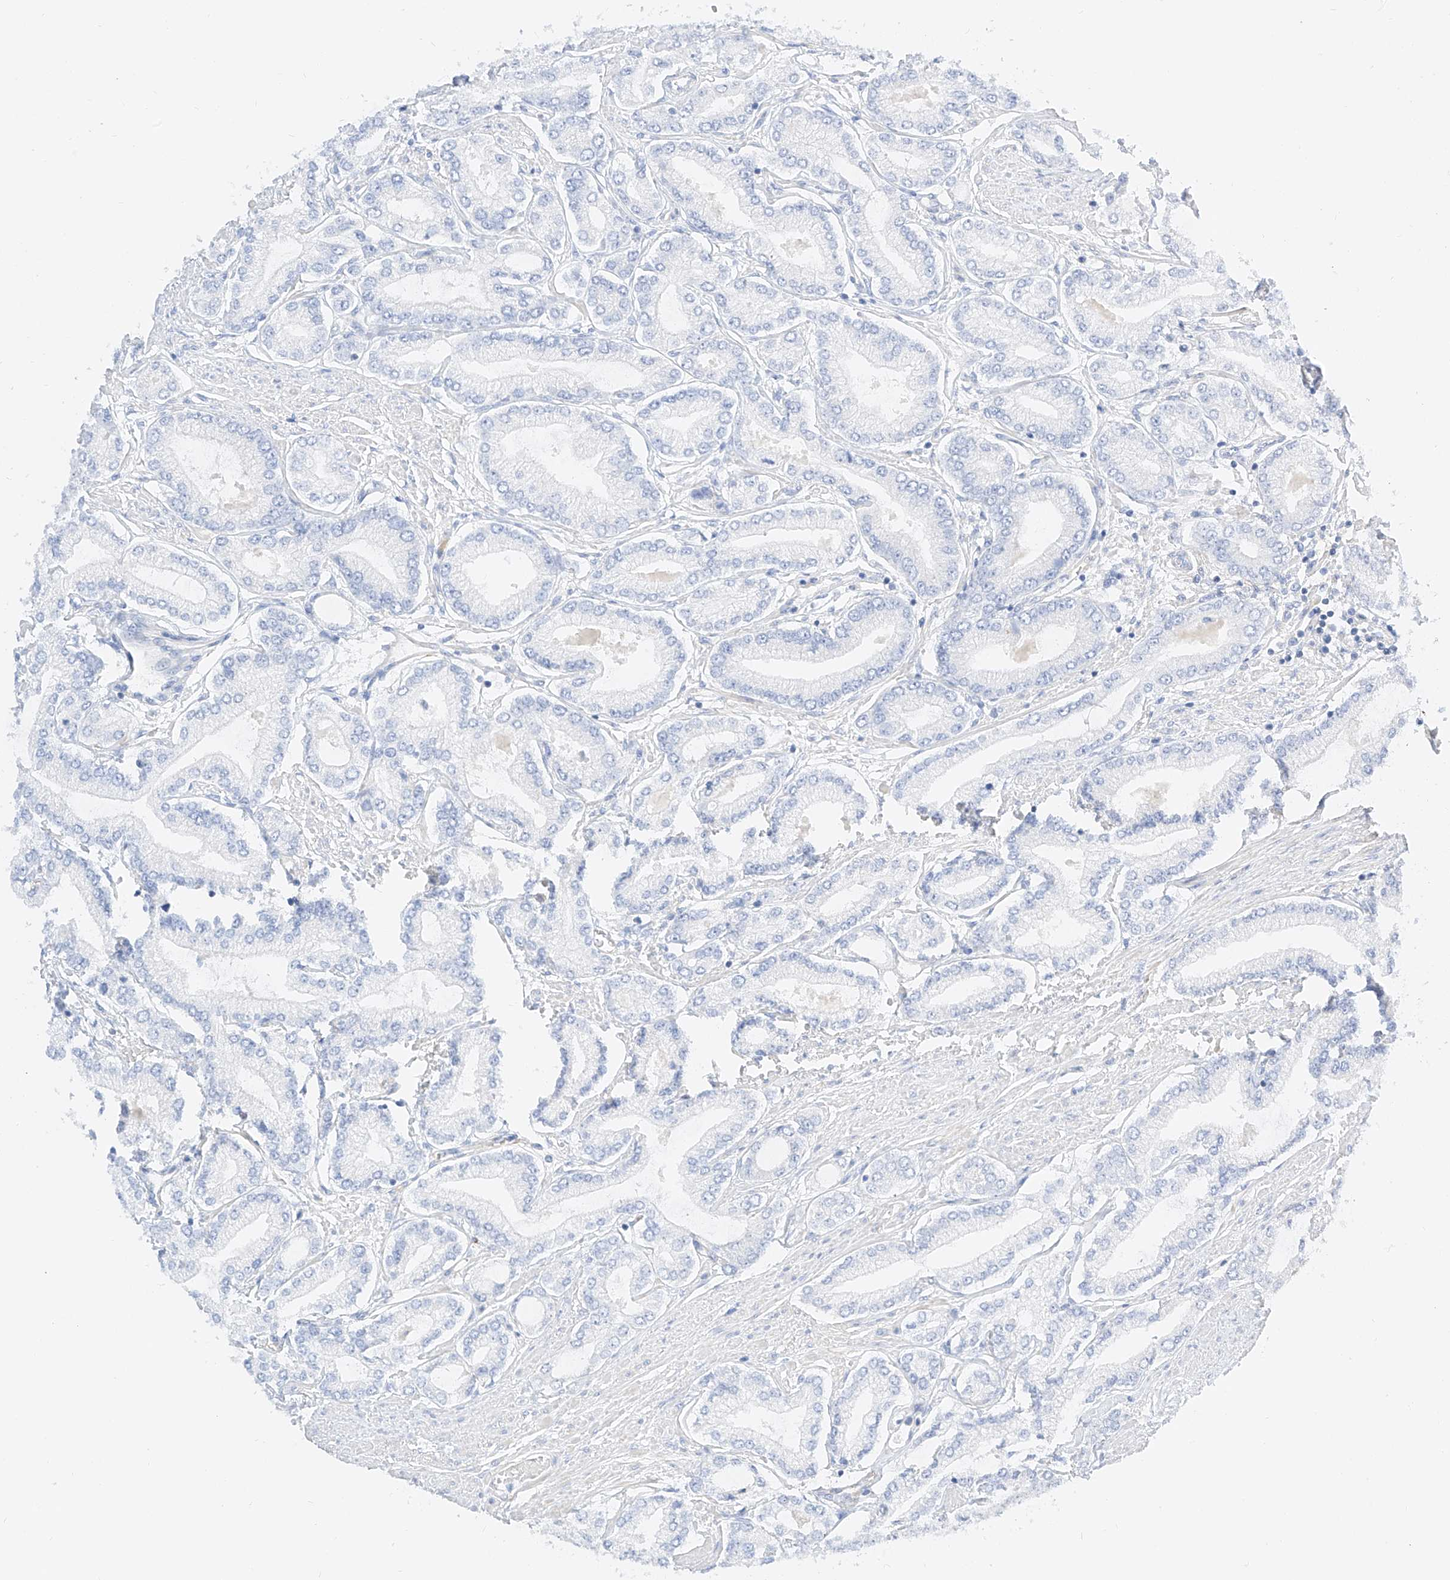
{"staining": {"intensity": "negative", "quantity": "none", "location": "none"}, "tissue": "prostate cancer", "cell_type": "Tumor cells", "image_type": "cancer", "snomed": [{"axis": "morphology", "description": "Adenocarcinoma, Low grade"}, {"axis": "topography", "description": "Prostate"}], "caption": "An immunohistochemistry micrograph of low-grade adenocarcinoma (prostate) is shown. There is no staining in tumor cells of low-grade adenocarcinoma (prostate). (DAB (3,3'-diaminobenzidine) immunohistochemistry (IHC), high magnification).", "gene": "CDCP2", "patient": {"sex": "male", "age": 63}}